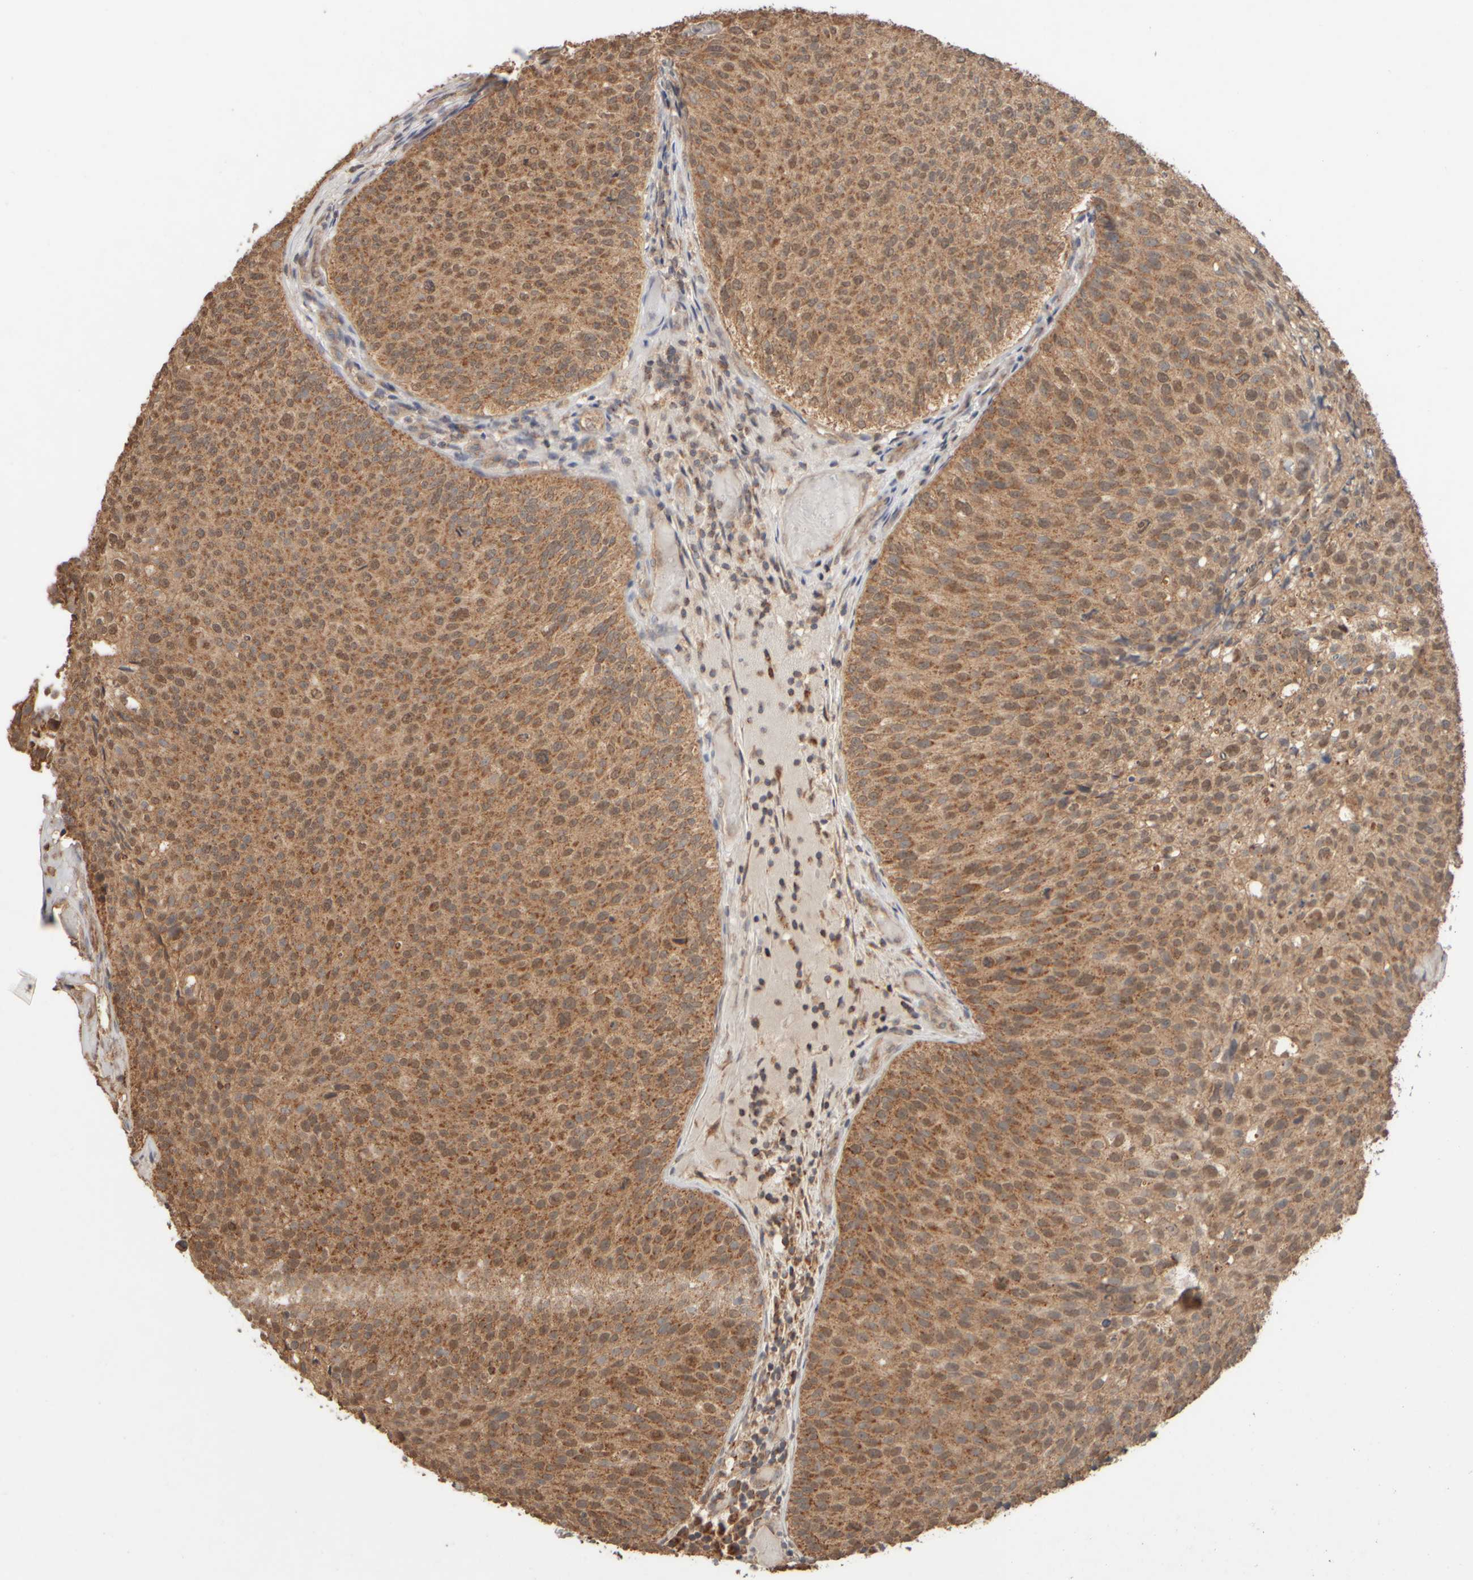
{"staining": {"intensity": "moderate", "quantity": ">75%", "location": "cytoplasmic/membranous"}, "tissue": "urothelial cancer", "cell_type": "Tumor cells", "image_type": "cancer", "snomed": [{"axis": "morphology", "description": "Urothelial carcinoma, Low grade"}, {"axis": "topography", "description": "Urinary bladder"}], "caption": "This image reveals low-grade urothelial carcinoma stained with IHC to label a protein in brown. The cytoplasmic/membranous of tumor cells show moderate positivity for the protein. Nuclei are counter-stained blue.", "gene": "EIF2B3", "patient": {"sex": "male", "age": 86}}